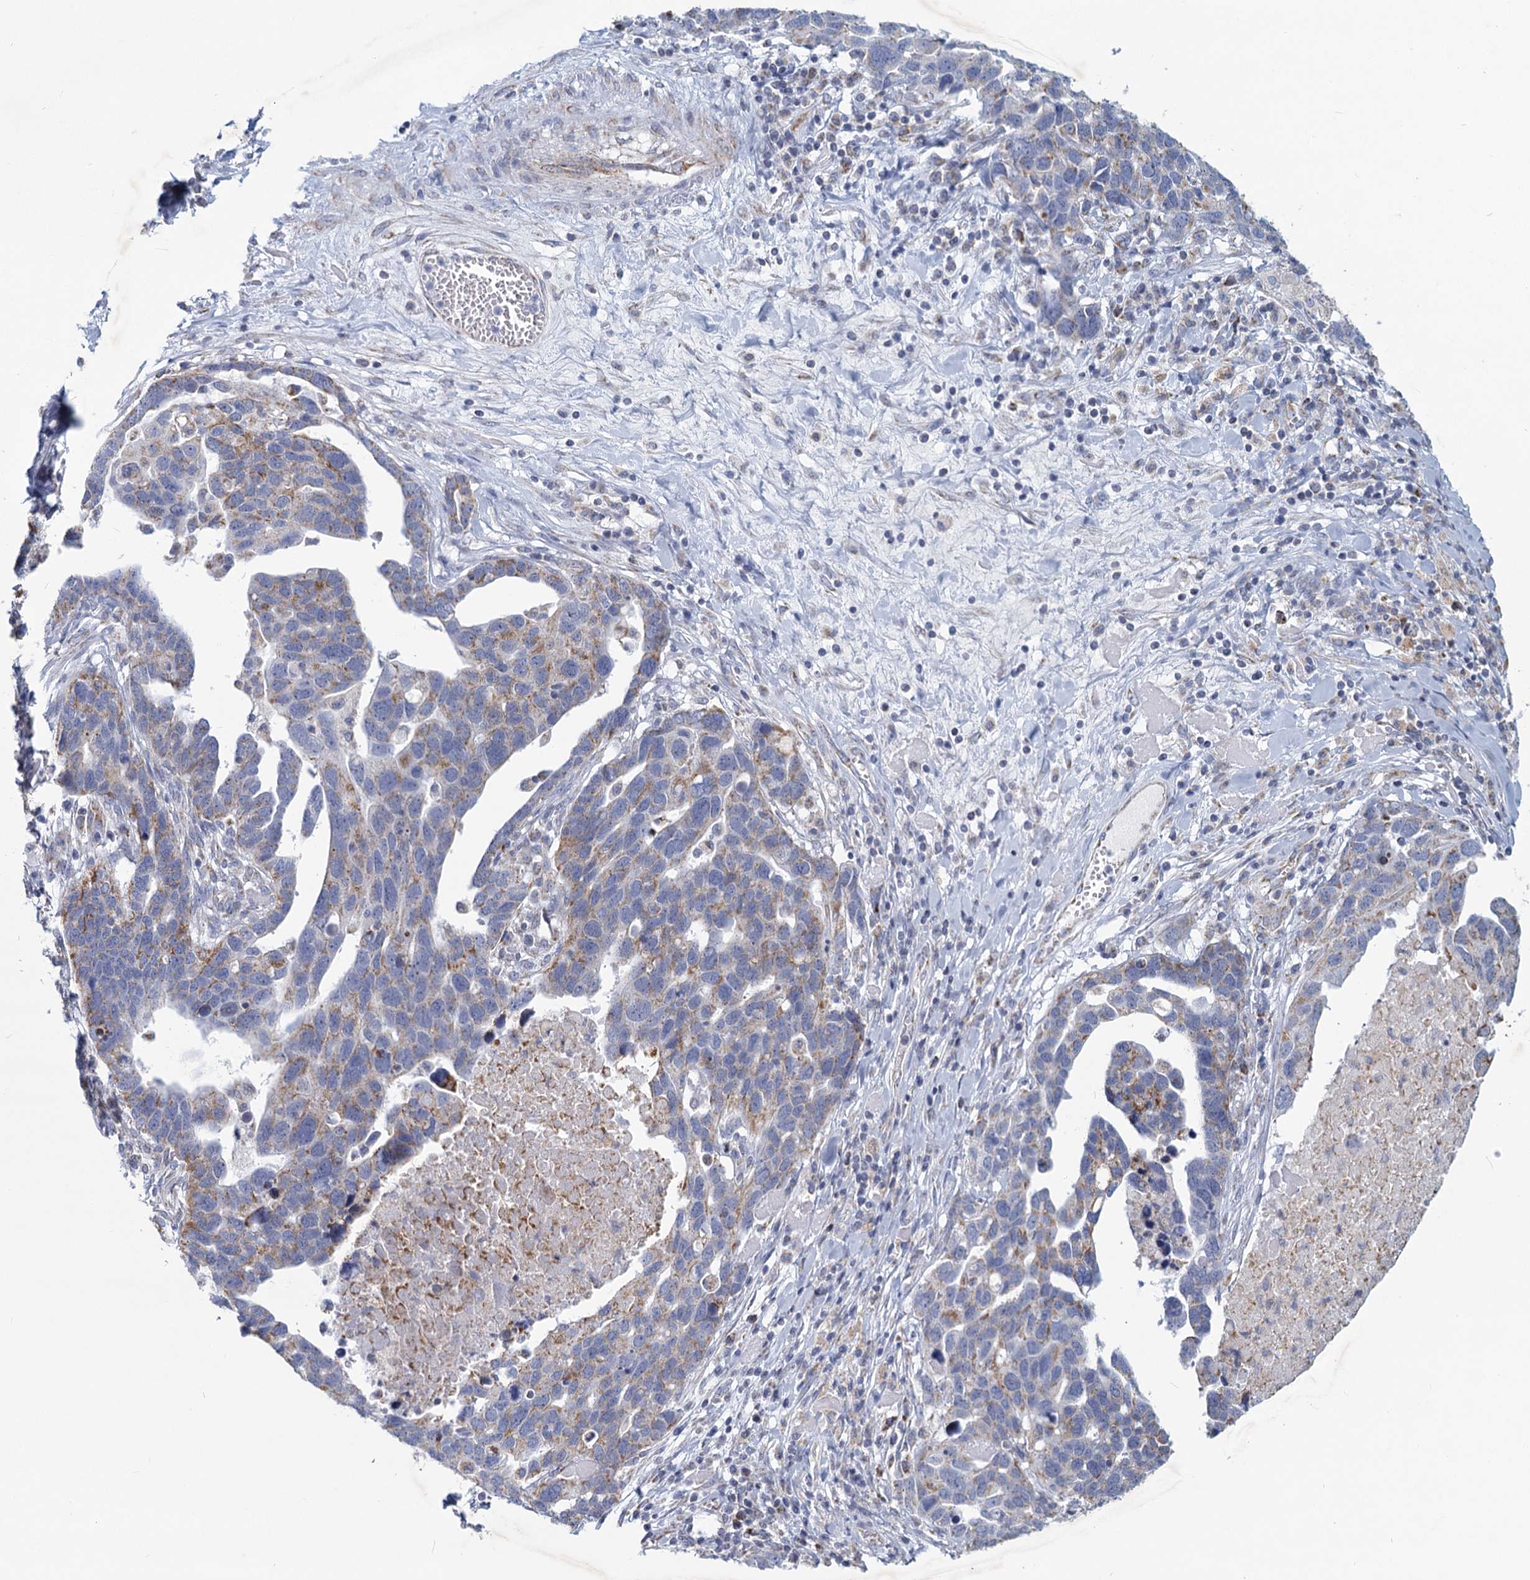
{"staining": {"intensity": "moderate", "quantity": "<25%", "location": "cytoplasmic/membranous"}, "tissue": "ovarian cancer", "cell_type": "Tumor cells", "image_type": "cancer", "snomed": [{"axis": "morphology", "description": "Cystadenocarcinoma, serous, NOS"}, {"axis": "topography", "description": "Ovary"}], "caption": "A low amount of moderate cytoplasmic/membranous expression is identified in approximately <25% of tumor cells in serous cystadenocarcinoma (ovarian) tissue.", "gene": "NDUFC2", "patient": {"sex": "female", "age": 54}}